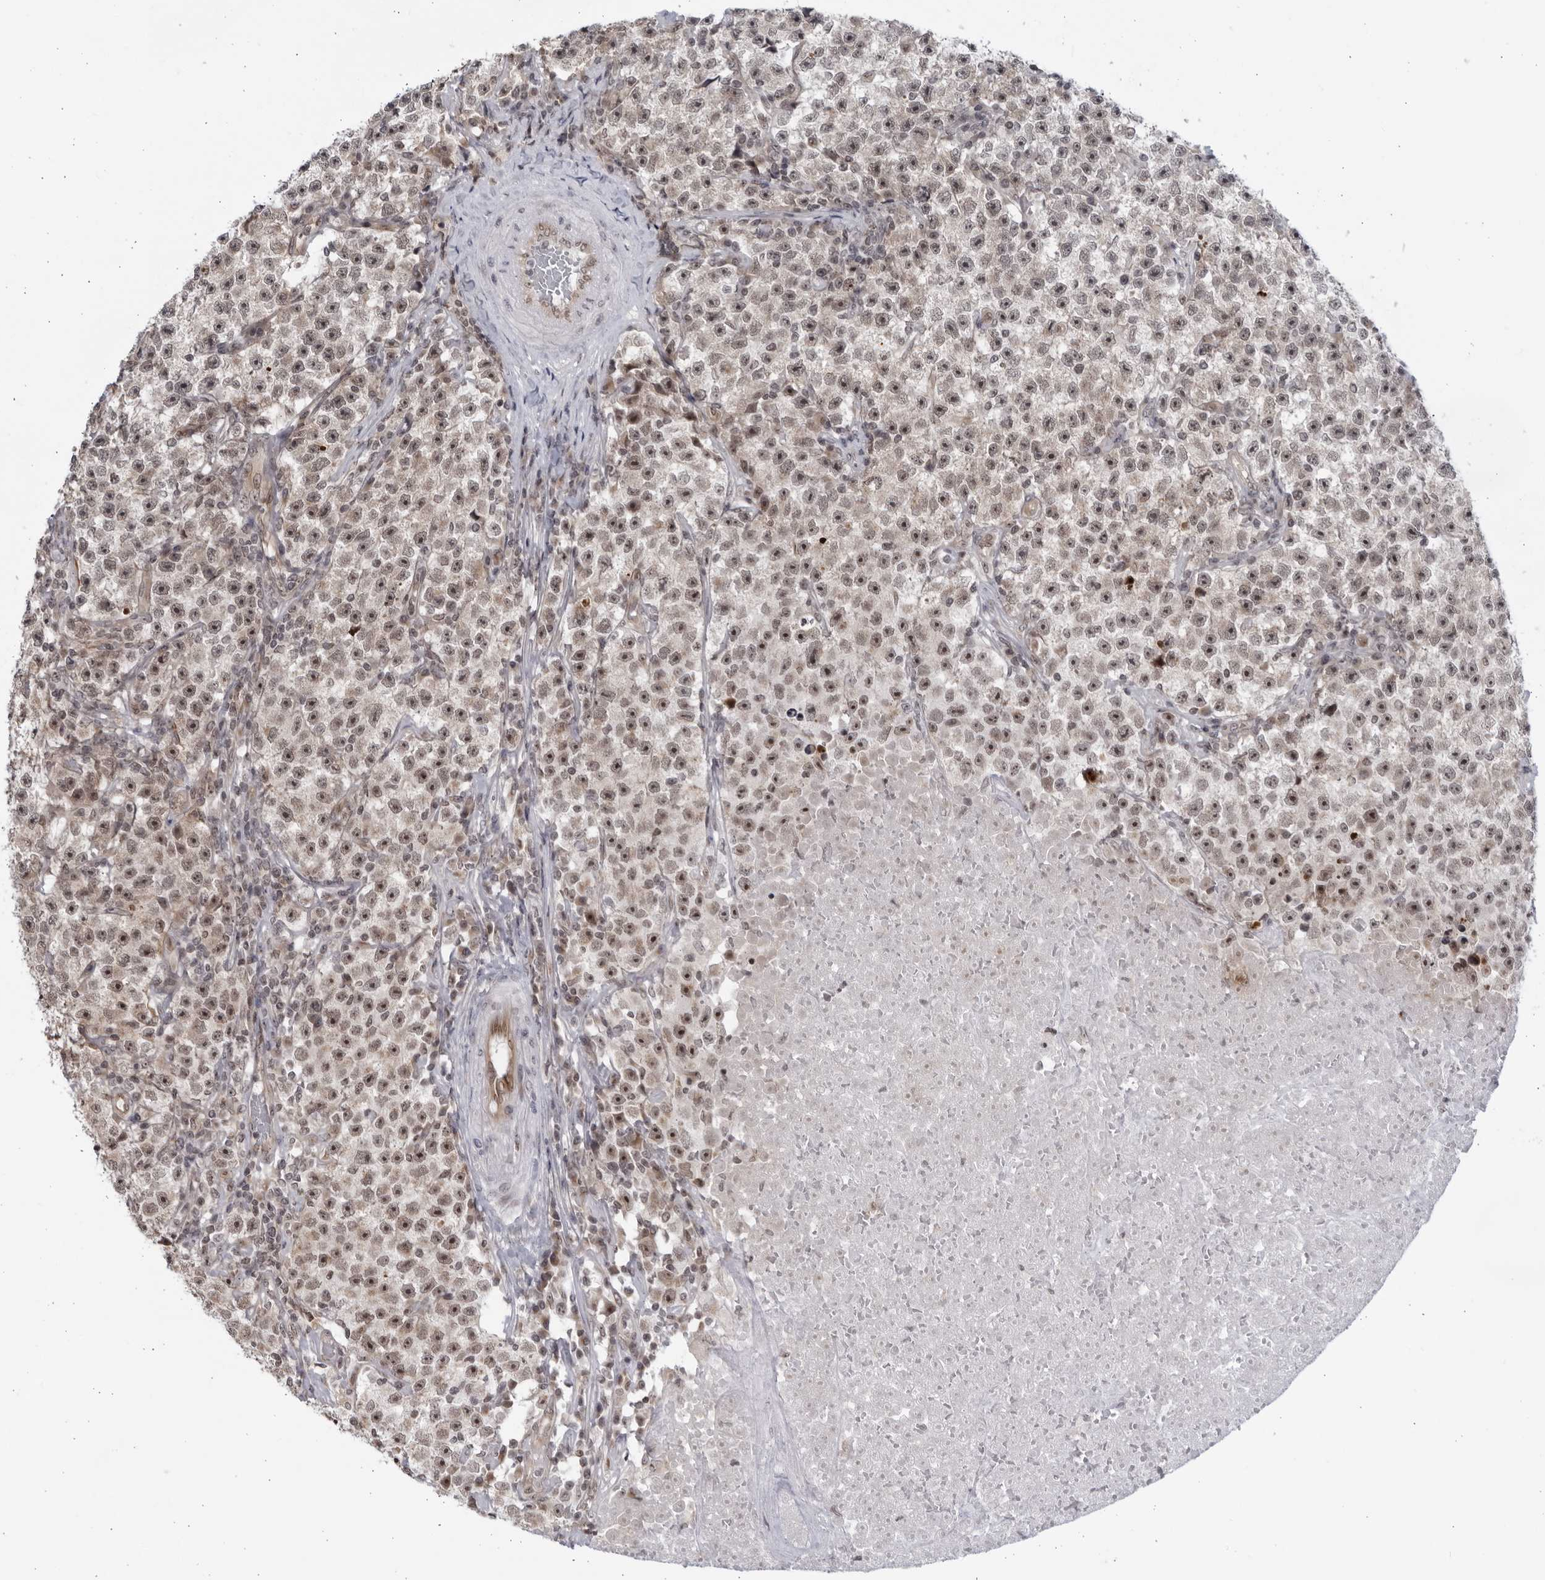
{"staining": {"intensity": "moderate", "quantity": ">75%", "location": "nuclear"}, "tissue": "testis cancer", "cell_type": "Tumor cells", "image_type": "cancer", "snomed": [{"axis": "morphology", "description": "Seminoma, NOS"}, {"axis": "topography", "description": "Testis"}], "caption": "A brown stain shows moderate nuclear positivity of a protein in testis cancer tumor cells.", "gene": "ITGB3BP", "patient": {"sex": "male", "age": 22}}